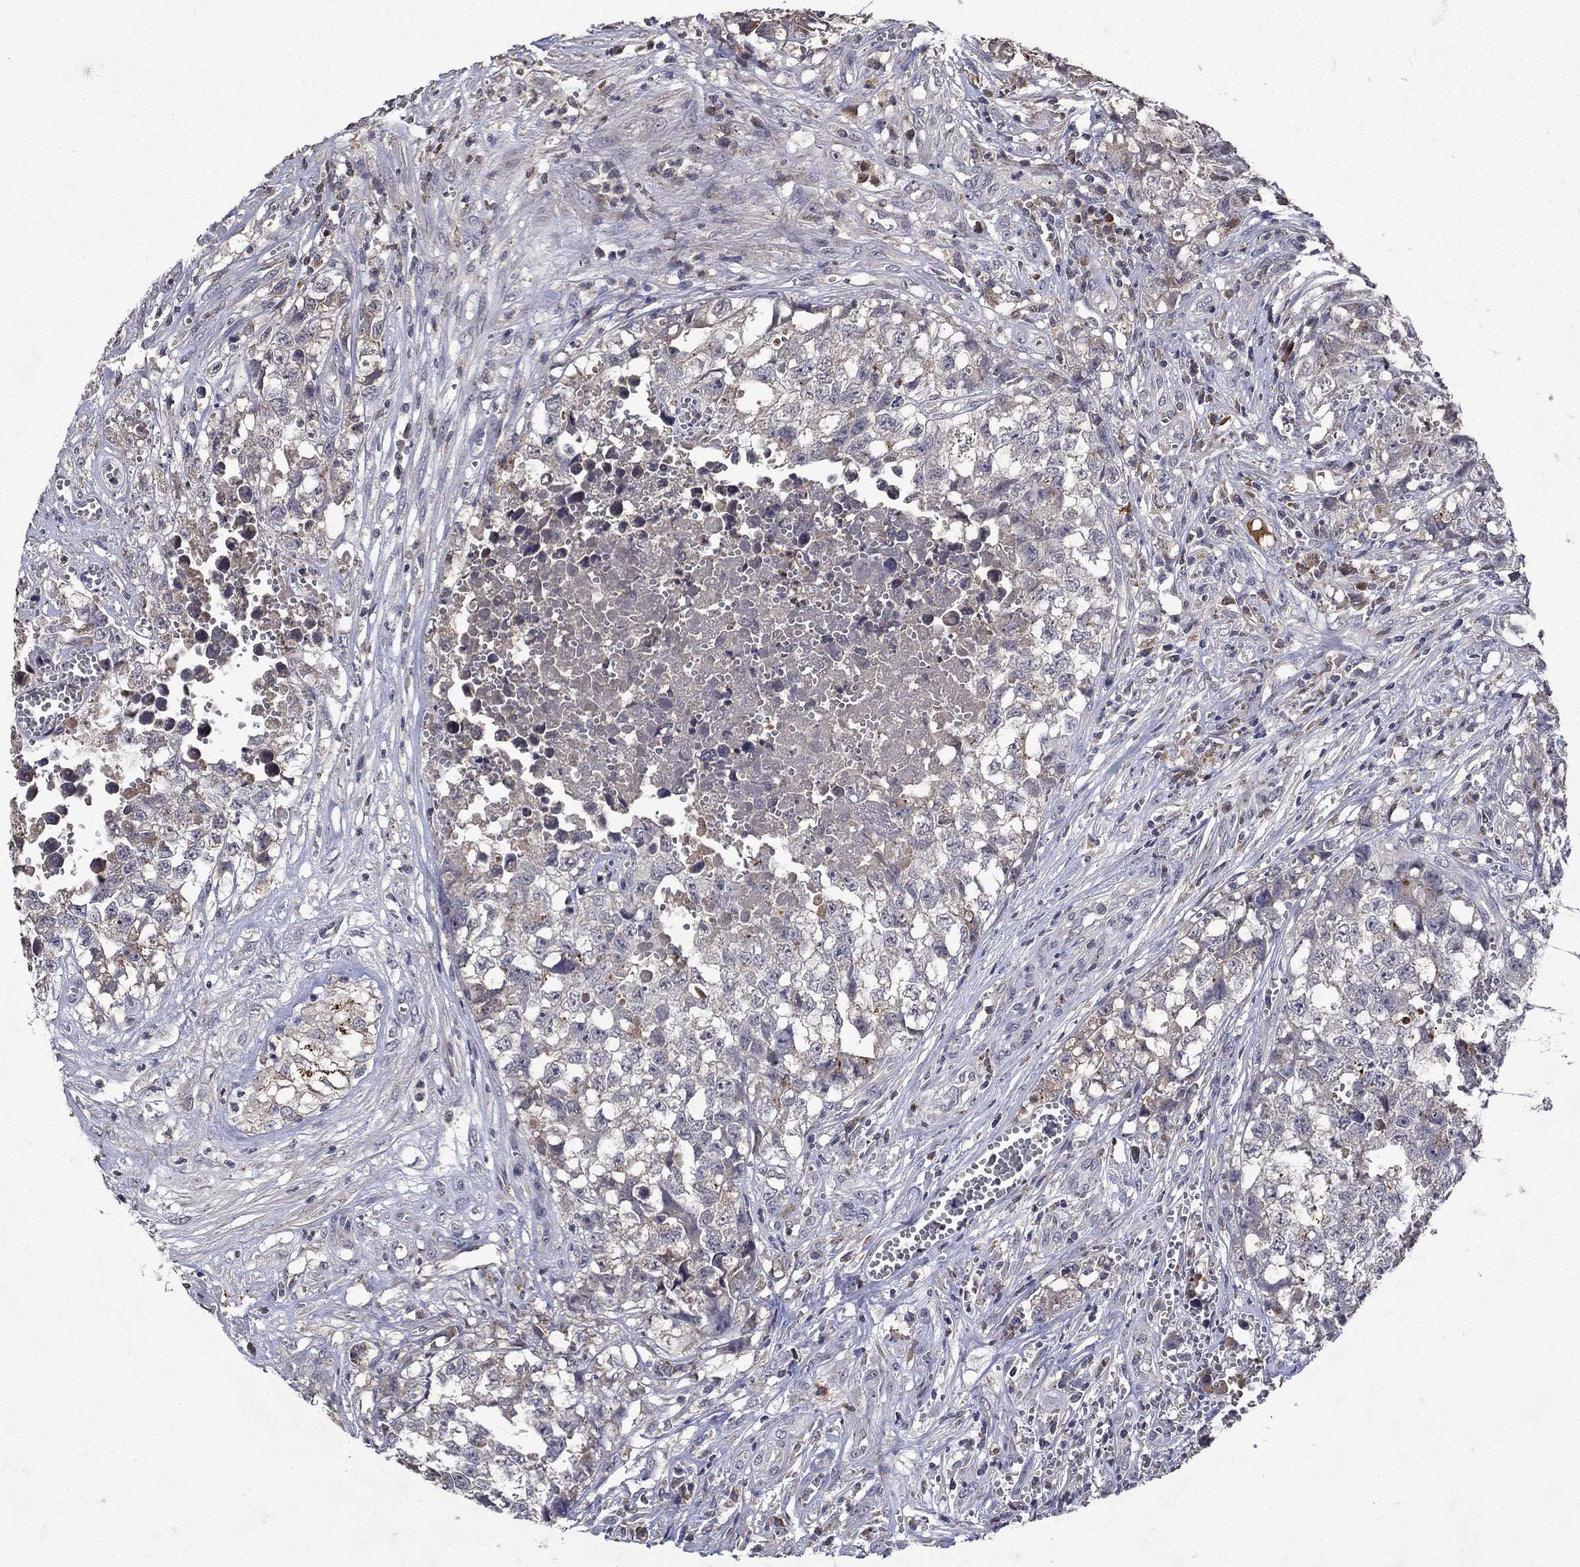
{"staining": {"intensity": "negative", "quantity": "none", "location": "none"}, "tissue": "testis cancer", "cell_type": "Tumor cells", "image_type": "cancer", "snomed": [{"axis": "morphology", "description": "Seminoma, NOS"}, {"axis": "morphology", "description": "Carcinoma, Embryonal, NOS"}, {"axis": "topography", "description": "Testis"}], "caption": "The image exhibits no staining of tumor cells in testis cancer.", "gene": "NPC2", "patient": {"sex": "male", "age": 22}}